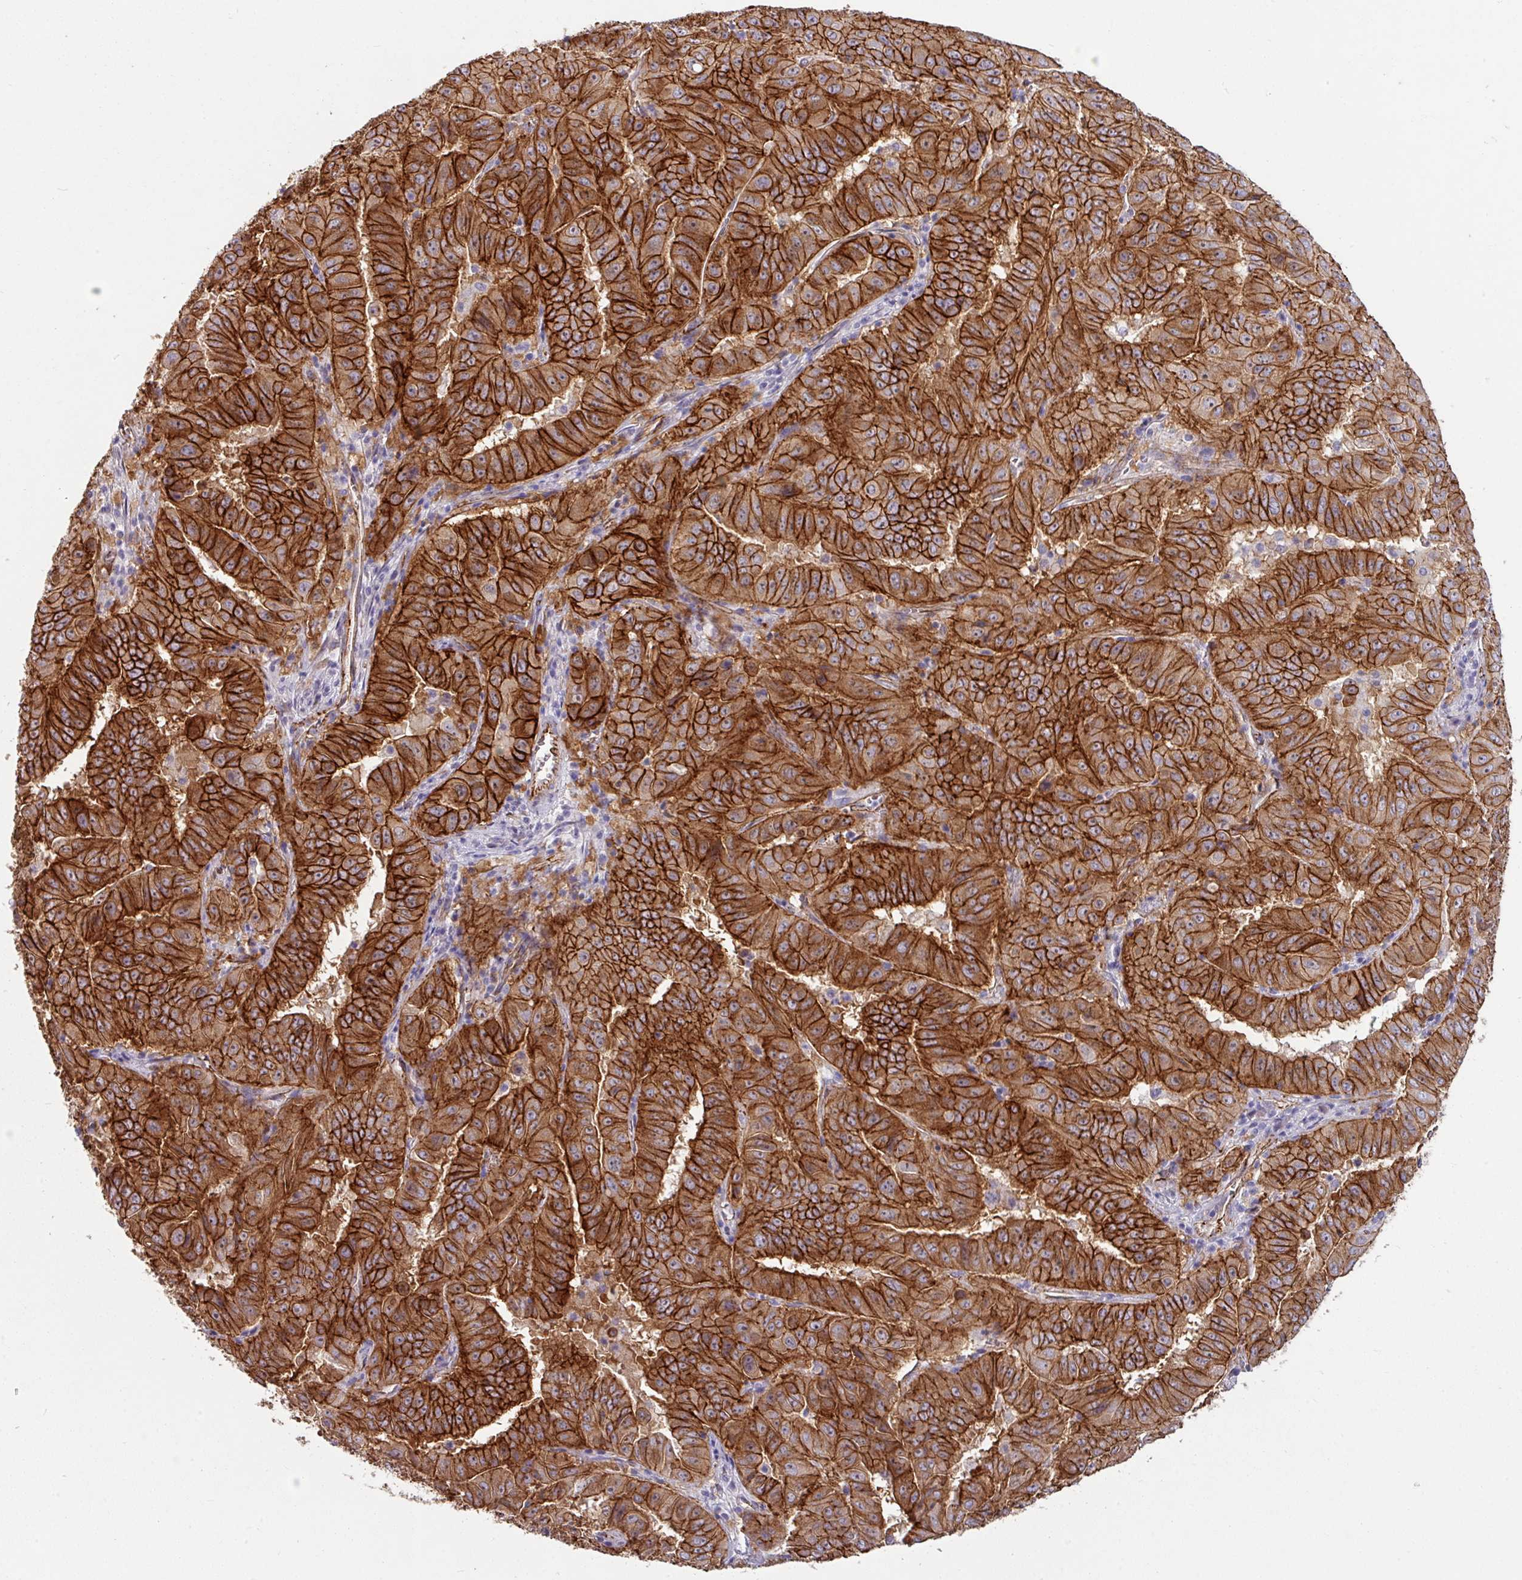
{"staining": {"intensity": "strong", "quantity": ">75%", "location": "cytoplasmic/membranous"}, "tissue": "pancreatic cancer", "cell_type": "Tumor cells", "image_type": "cancer", "snomed": [{"axis": "morphology", "description": "Adenocarcinoma, NOS"}, {"axis": "topography", "description": "Pancreas"}], "caption": "Pancreatic cancer stained for a protein reveals strong cytoplasmic/membranous positivity in tumor cells. (DAB (3,3'-diaminobenzidine) IHC with brightfield microscopy, high magnification).", "gene": "JUP", "patient": {"sex": "male", "age": 63}}